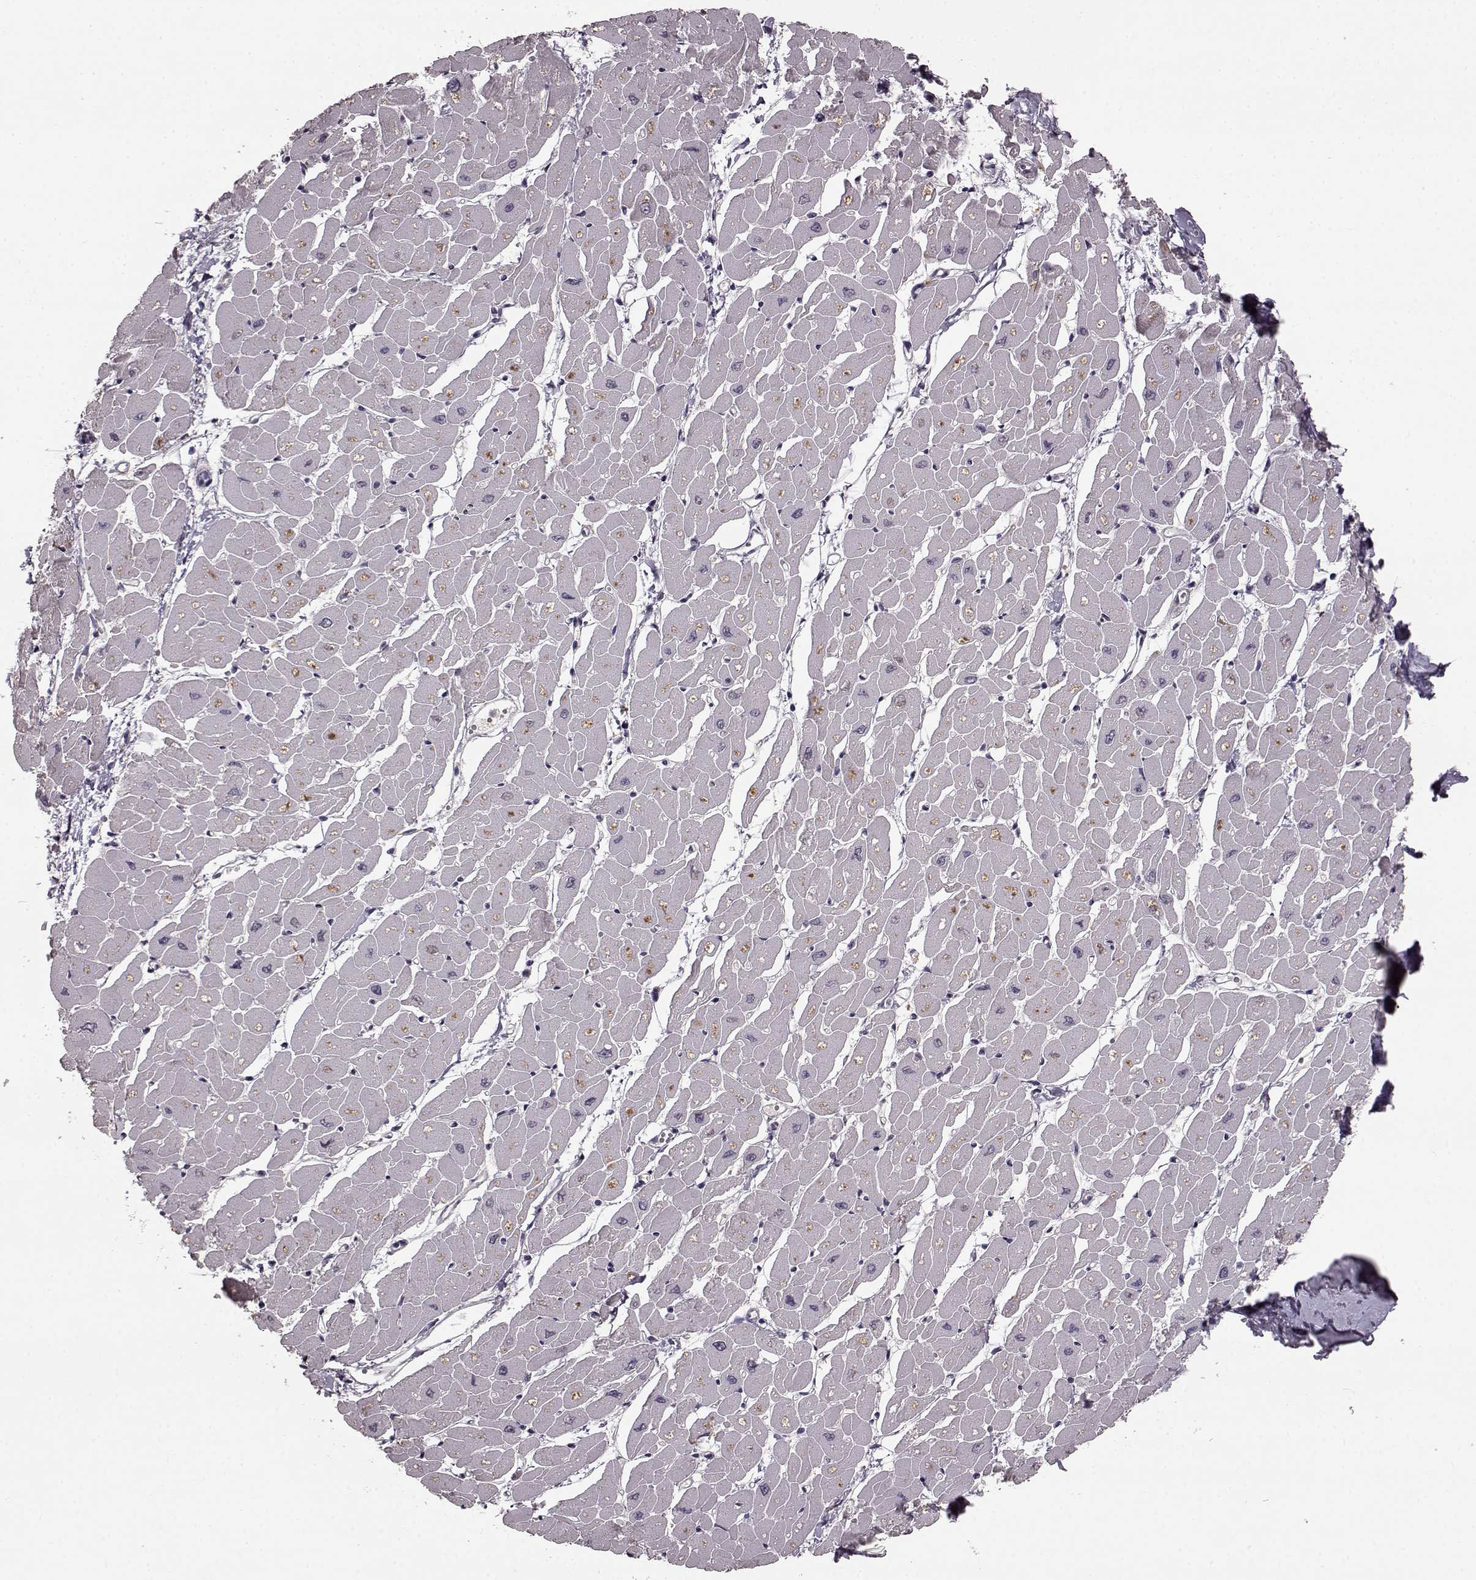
{"staining": {"intensity": "negative", "quantity": "none", "location": "none"}, "tissue": "heart muscle", "cell_type": "Cardiomyocytes", "image_type": "normal", "snomed": [{"axis": "morphology", "description": "Normal tissue, NOS"}, {"axis": "topography", "description": "Heart"}], "caption": "This is an immunohistochemistry photomicrograph of unremarkable heart muscle. There is no positivity in cardiomyocytes.", "gene": "NRL", "patient": {"sex": "male", "age": 57}}